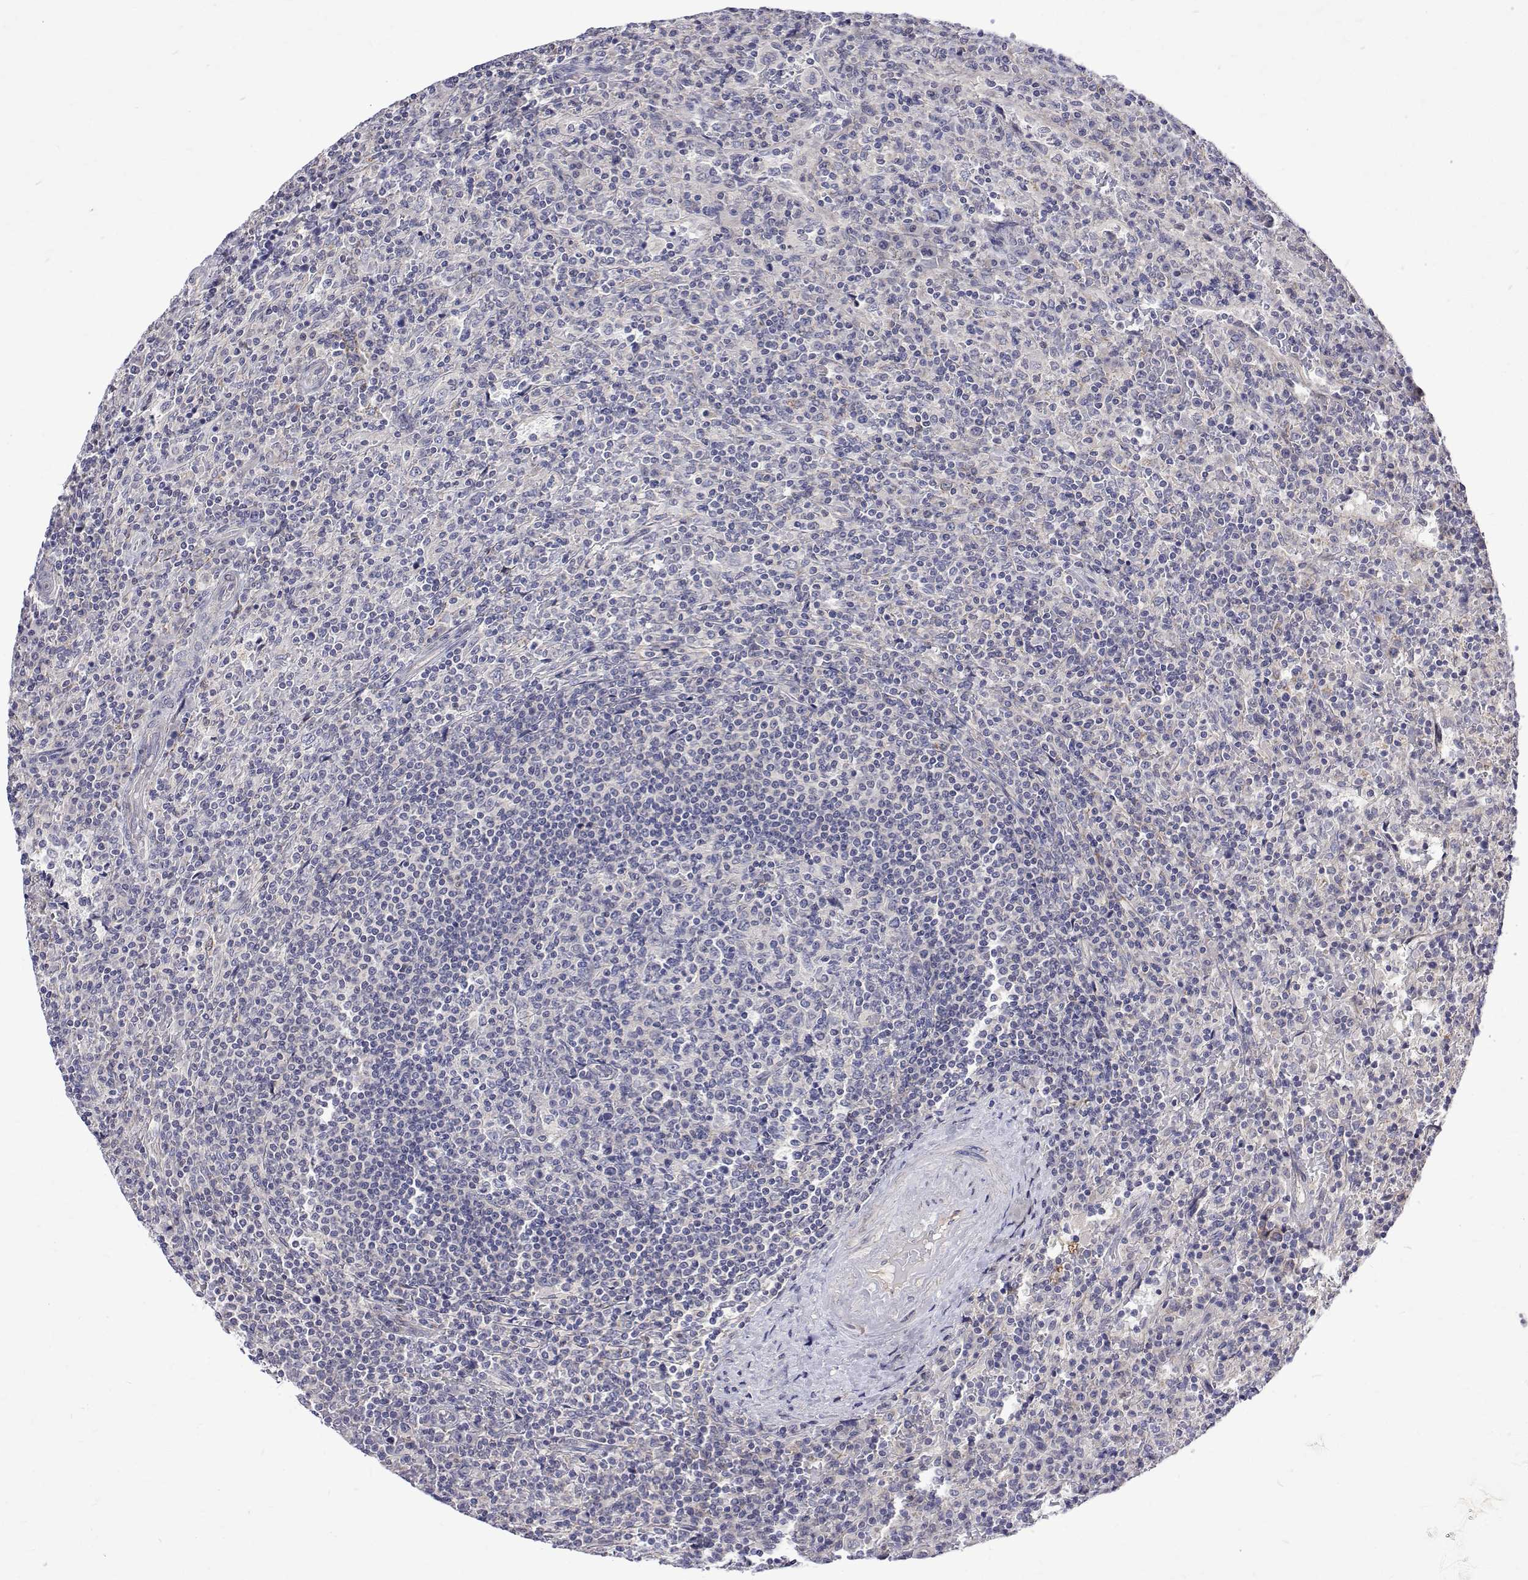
{"staining": {"intensity": "negative", "quantity": "none", "location": "none"}, "tissue": "lymphoma", "cell_type": "Tumor cells", "image_type": "cancer", "snomed": [{"axis": "morphology", "description": "Malignant lymphoma, non-Hodgkin's type, Low grade"}, {"axis": "topography", "description": "Spleen"}], "caption": "Malignant lymphoma, non-Hodgkin's type (low-grade) stained for a protein using immunohistochemistry (IHC) exhibits no expression tumor cells.", "gene": "PADI1", "patient": {"sex": "male", "age": 62}}